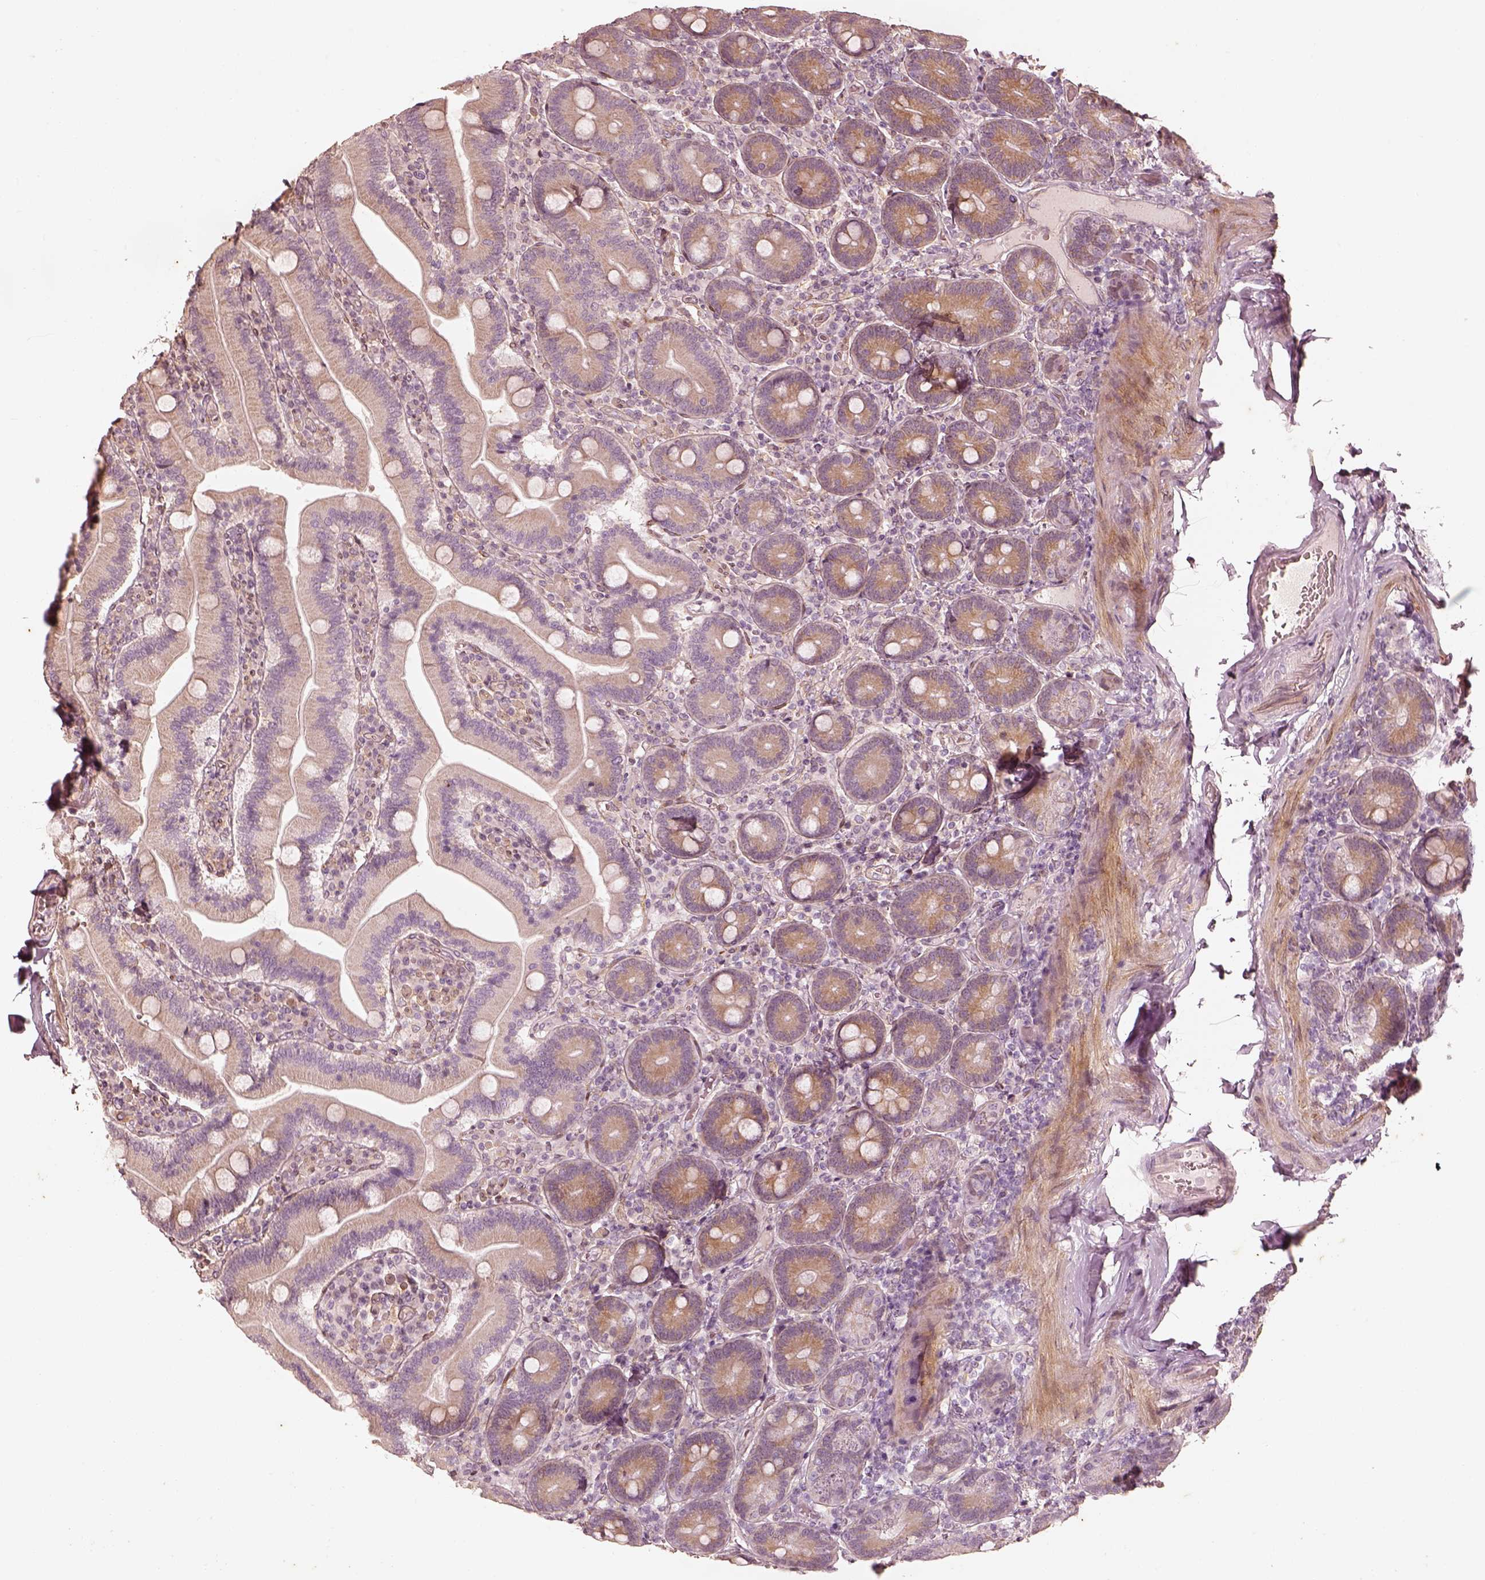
{"staining": {"intensity": "moderate", "quantity": ">75%", "location": "cytoplasmic/membranous"}, "tissue": "duodenum", "cell_type": "Glandular cells", "image_type": "normal", "snomed": [{"axis": "morphology", "description": "Normal tissue, NOS"}, {"axis": "topography", "description": "Duodenum"}], "caption": "Protein staining of benign duodenum displays moderate cytoplasmic/membranous positivity in approximately >75% of glandular cells.", "gene": "WLS", "patient": {"sex": "female", "age": 62}}